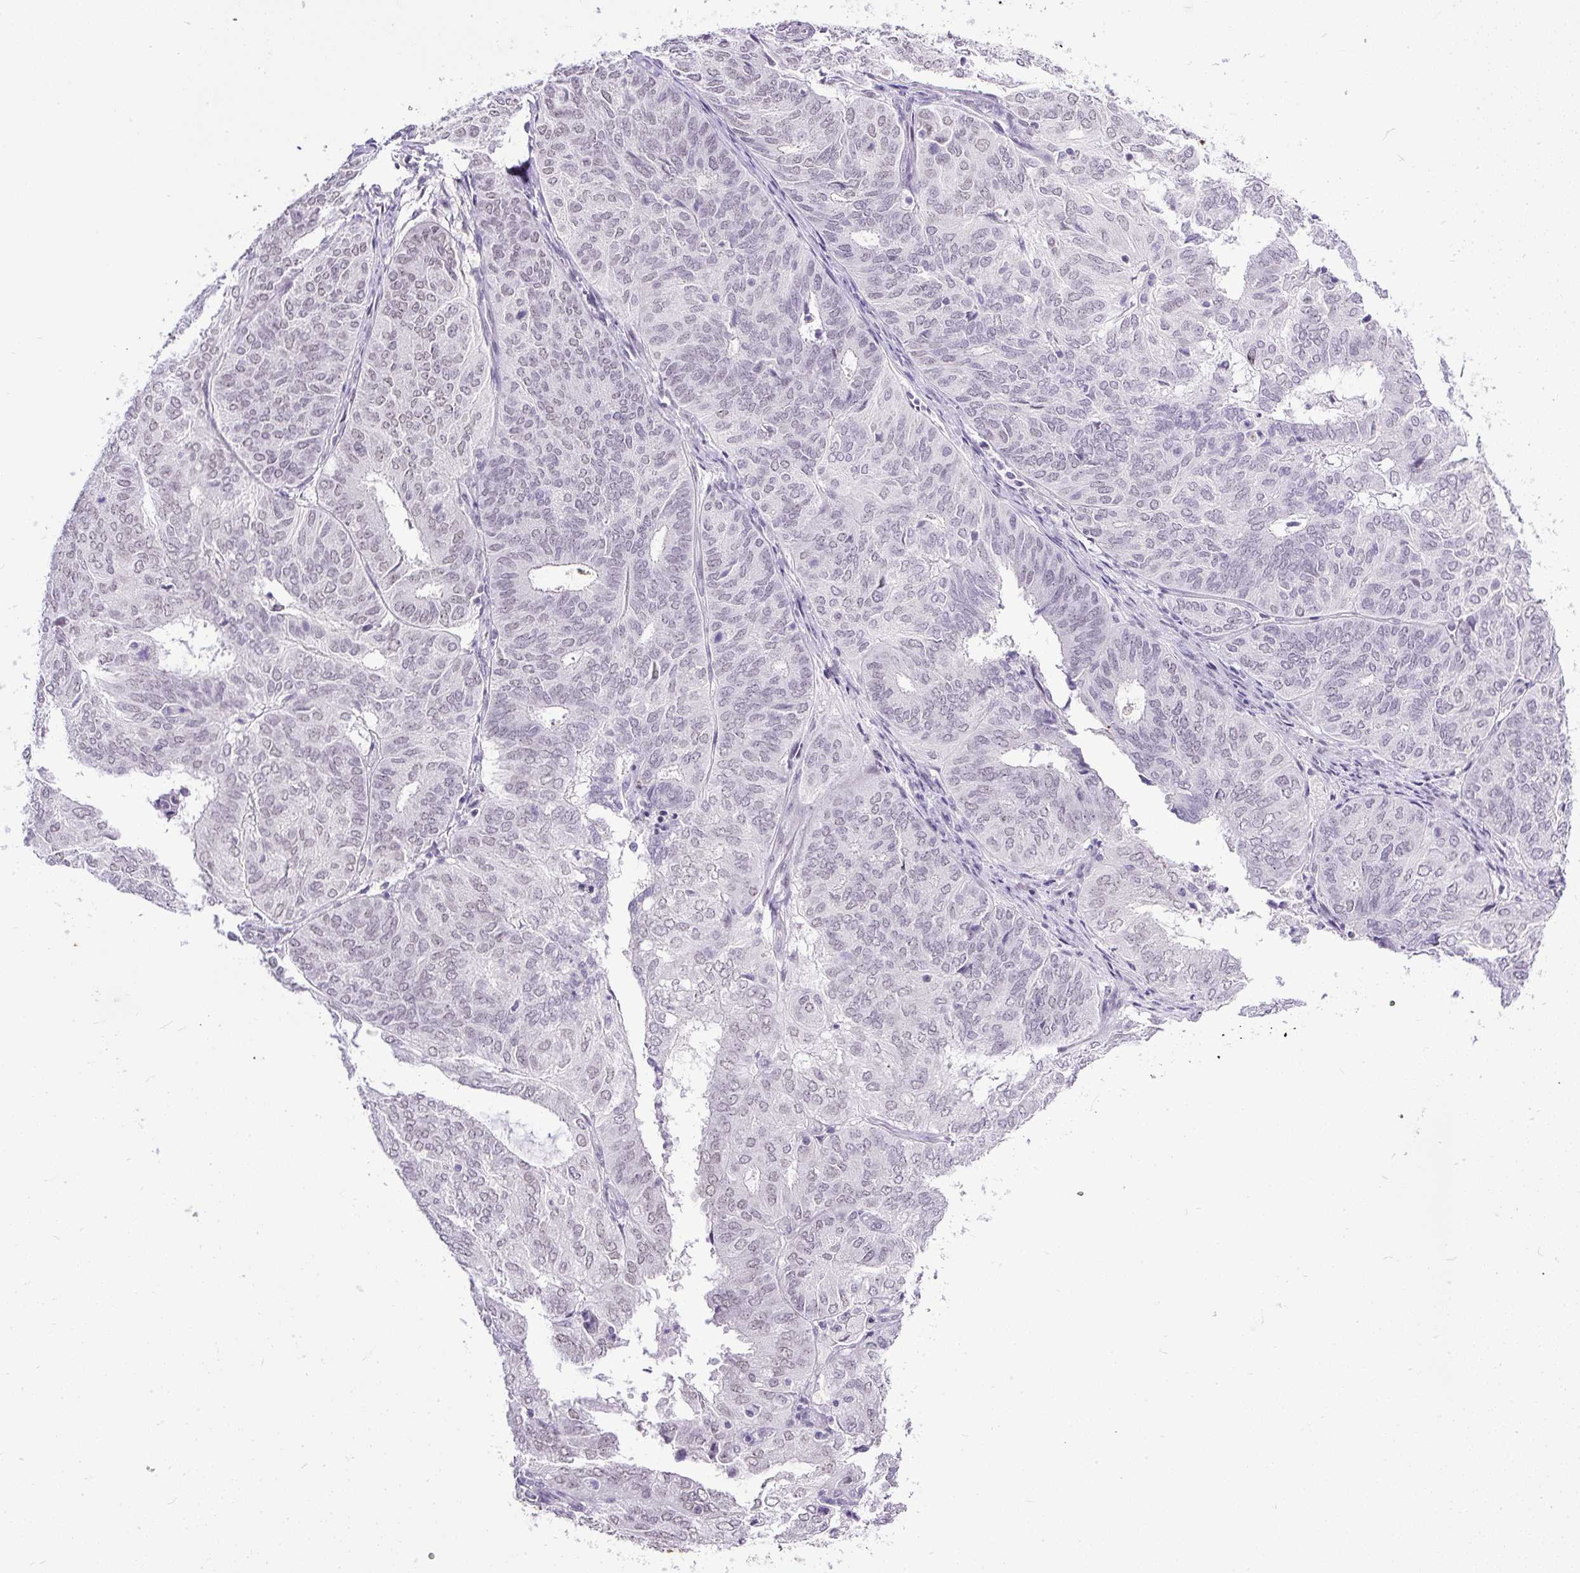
{"staining": {"intensity": "weak", "quantity": "<25%", "location": "nuclear"}, "tissue": "endometrial cancer", "cell_type": "Tumor cells", "image_type": "cancer", "snomed": [{"axis": "morphology", "description": "Adenocarcinoma, NOS"}, {"axis": "topography", "description": "Uterus"}], "caption": "There is no significant staining in tumor cells of adenocarcinoma (endometrial).", "gene": "WNT10B", "patient": {"sex": "female", "age": 60}}